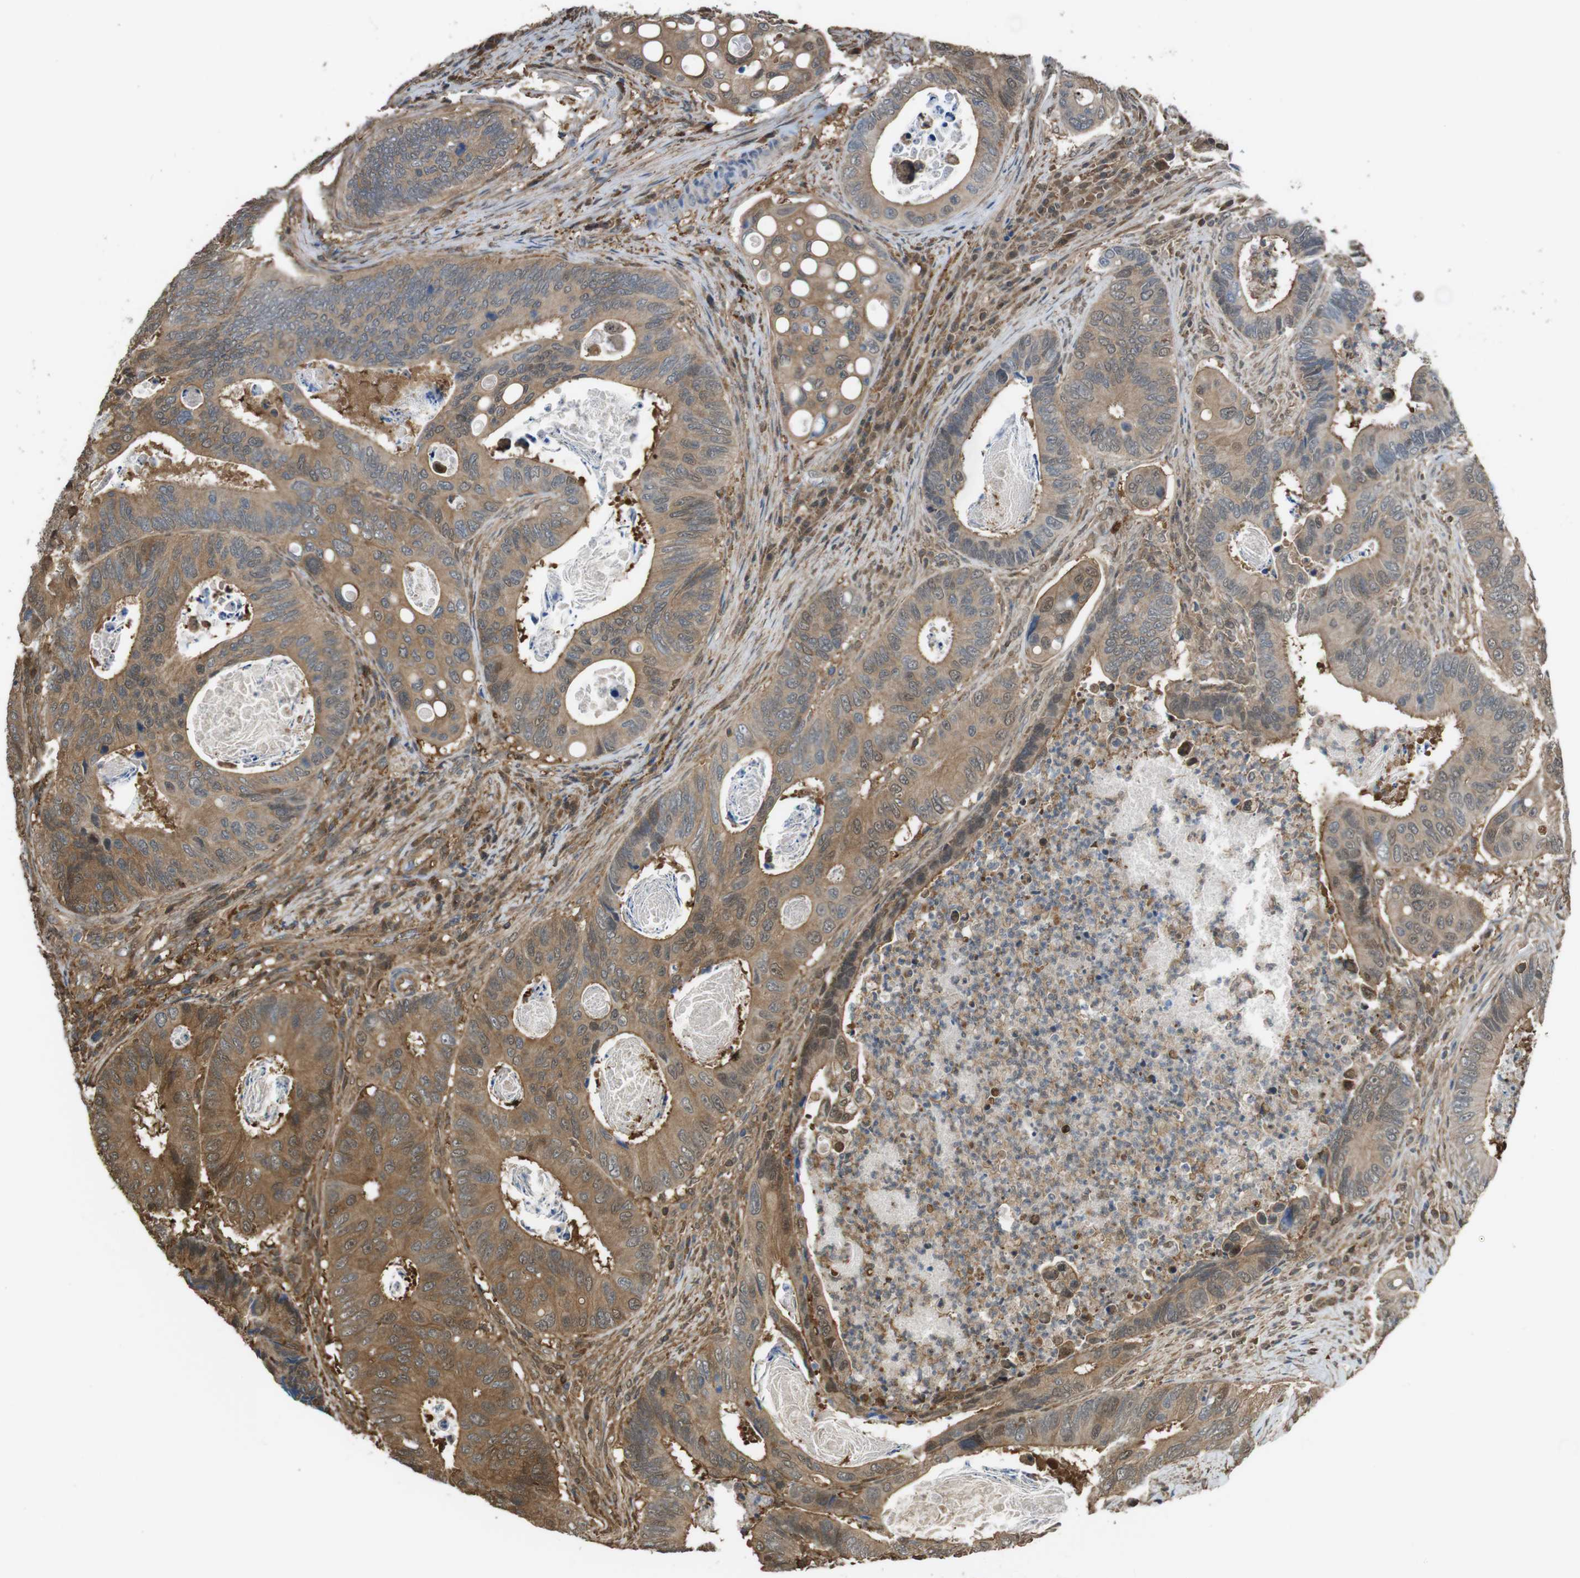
{"staining": {"intensity": "moderate", "quantity": ">75%", "location": "cytoplasmic/membranous,nuclear"}, "tissue": "colorectal cancer", "cell_type": "Tumor cells", "image_type": "cancer", "snomed": [{"axis": "morphology", "description": "Inflammation, NOS"}, {"axis": "morphology", "description": "Adenocarcinoma, NOS"}, {"axis": "topography", "description": "Colon"}], "caption": "Moderate cytoplasmic/membranous and nuclear staining is seen in about >75% of tumor cells in colorectal adenocarcinoma.", "gene": "ARHGDIA", "patient": {"sex": "male", "age": 72}}